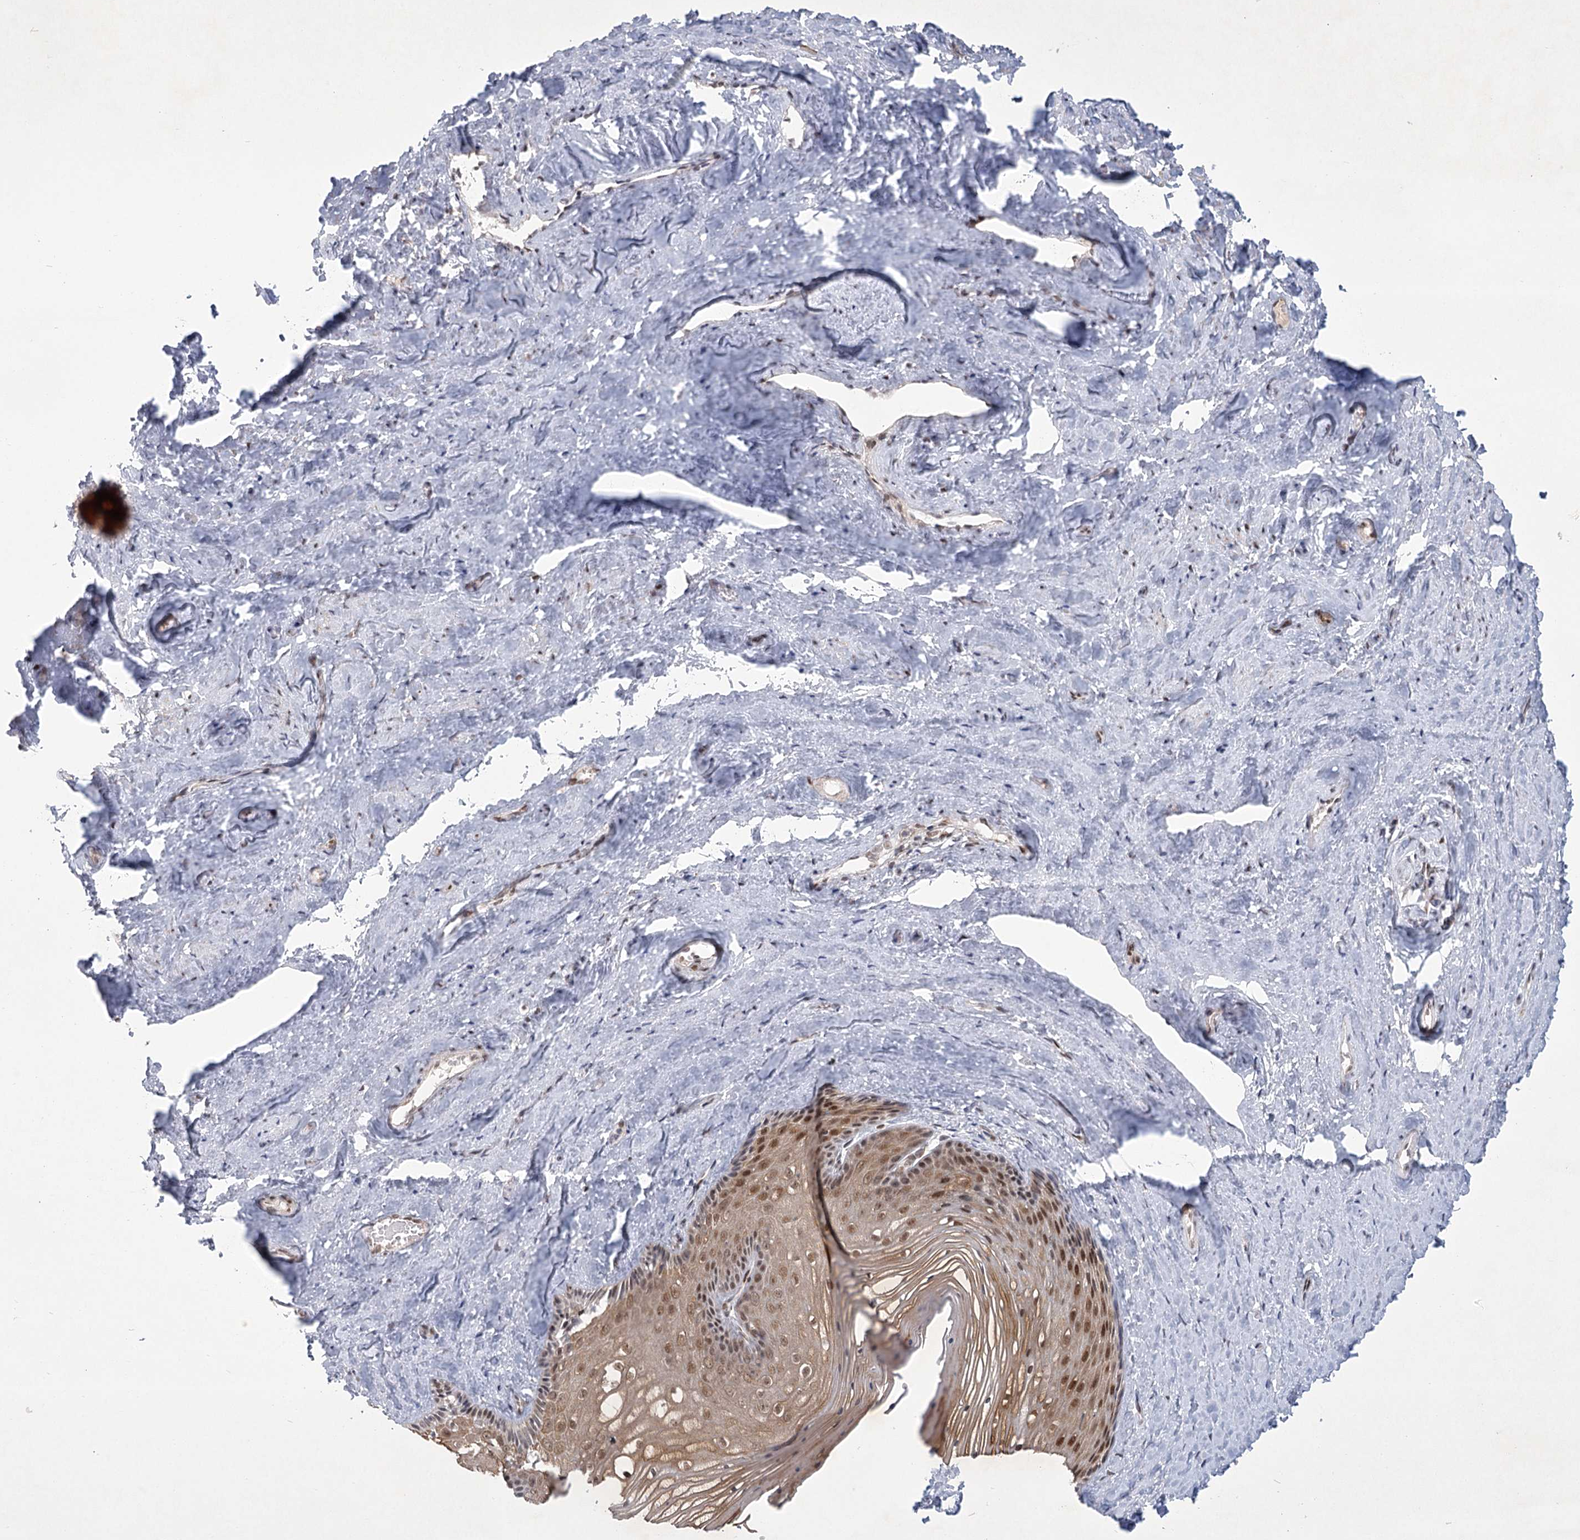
{"staining": {"intensity": "moderate", "quantity": ">75%", "location": "cytoplasmic/membranous,nuclear"}, "tissue": "vagina", "cell_type": "Squamous epithelial cells", "image_type": "normal", "snomed": [{"axis": "morphology", "description": "Normal tissue, NOS"}, {"axis": "topography", "description": "Vagina"}, {"axis": "topography", "description": "Cervix"}], "caption": "A brown stain highlights moderate cytoplasmic/membranous,nuclear positivity of a protein in squamous epithelial cells of normal vagina. (Stains: DAB in brown, nuclei in blue, Microscopy: brightfield microscopy at high magnification).", "gene": "CIB4", "patient": {"sex": "female", "age": 40}}